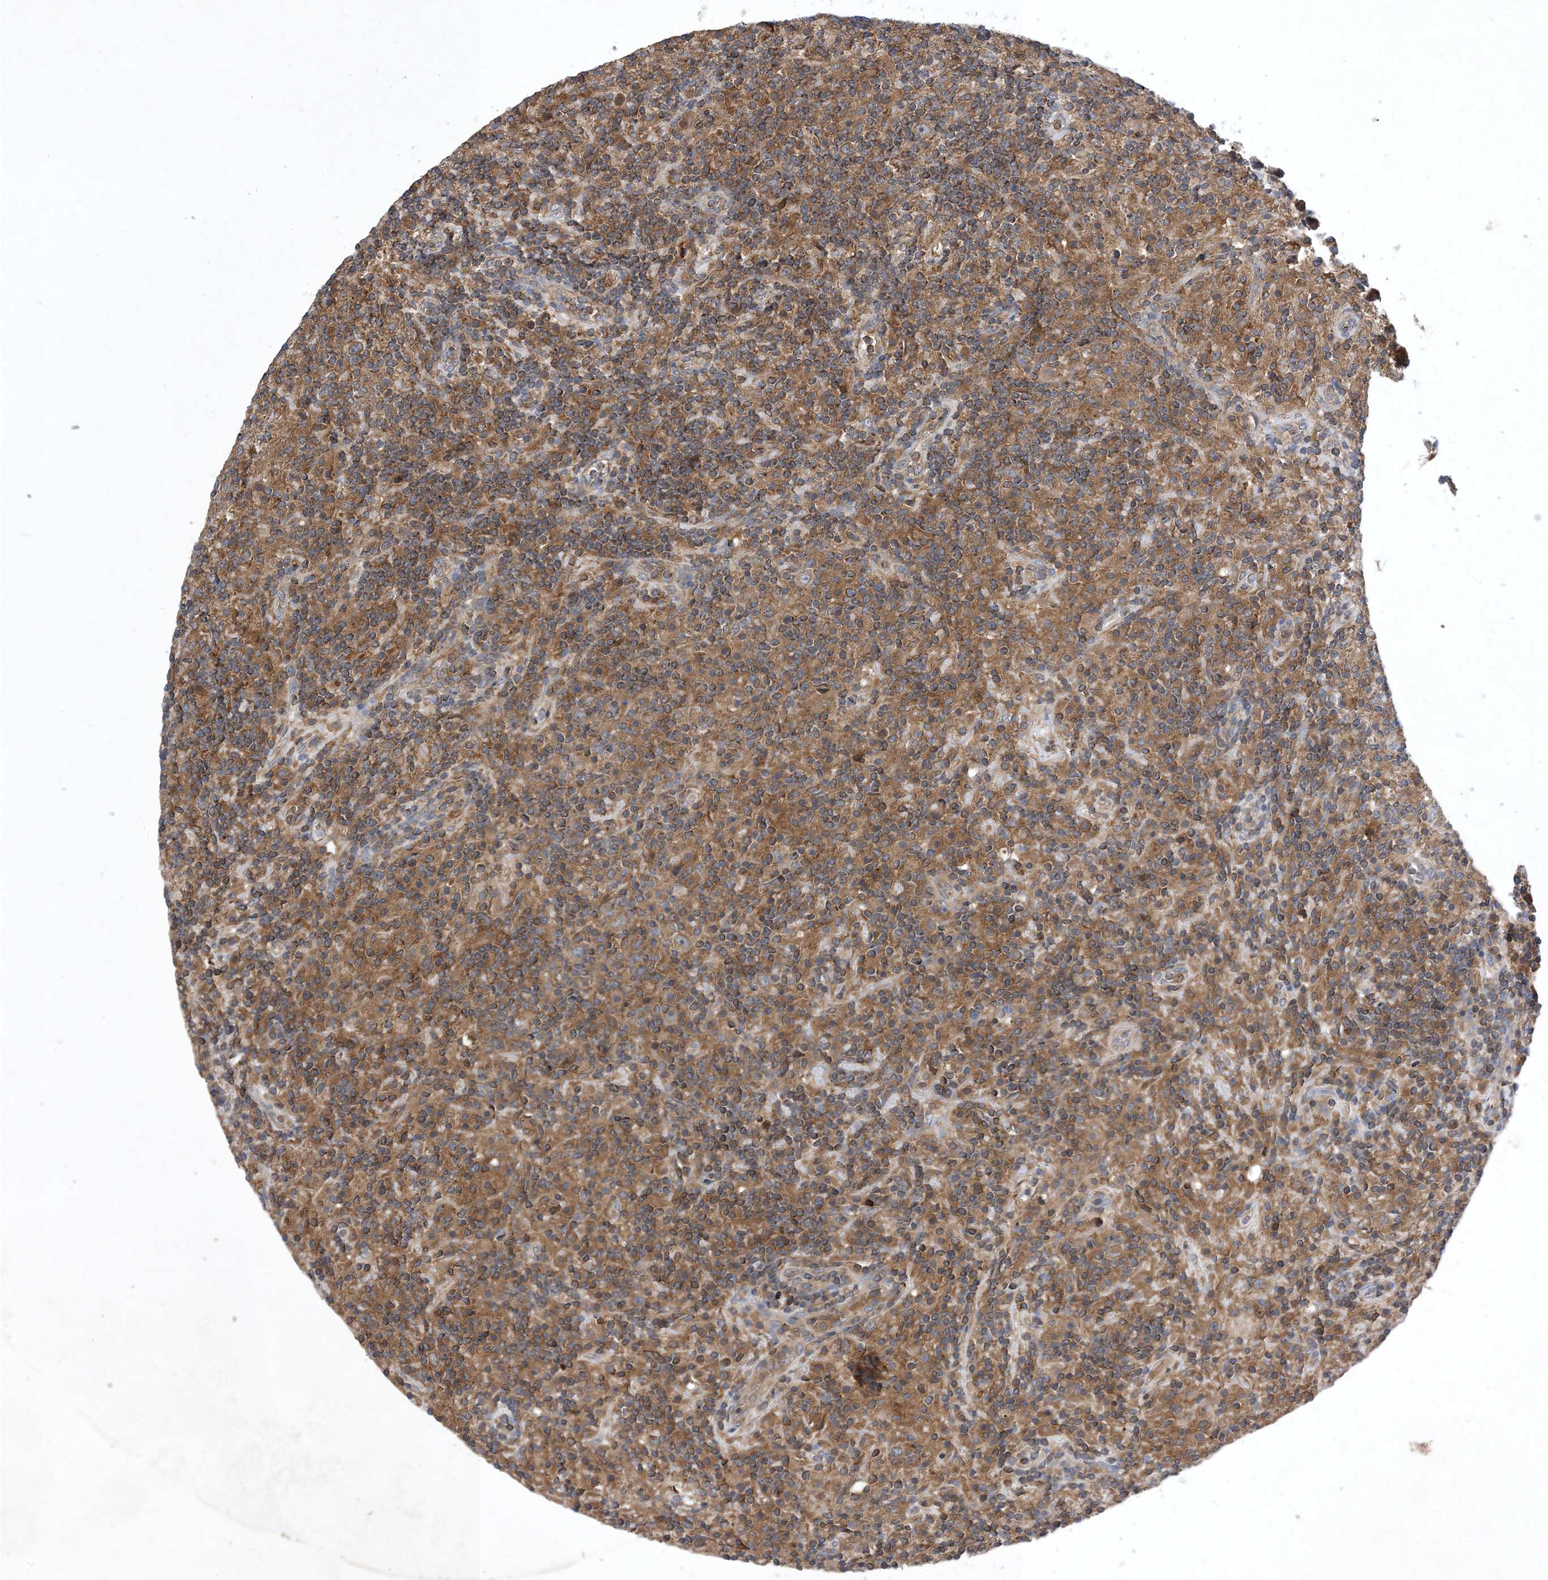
{"staining": {"intensity": "moderate", "quantity": ">75%", "location": "cytoplasmic/membranous"}, "tissue": "lymphoma", "cell_type": "Tumor cells", "image_type": "cancer", "snomed": [{"axis": "morphology", "description": "Hodgkin's disease, NOS"}, {"axis": "topography", "description": "Lymph node"}], "caption": "This is a micrograph of immunohistochemistry (IHC) staining of Hodgkin's disease, which shows moderate staining in the cytoplasmic/membranous of tumor cells.", "gene": "STK19", "patient": {"sex": "male", "age": 70}}